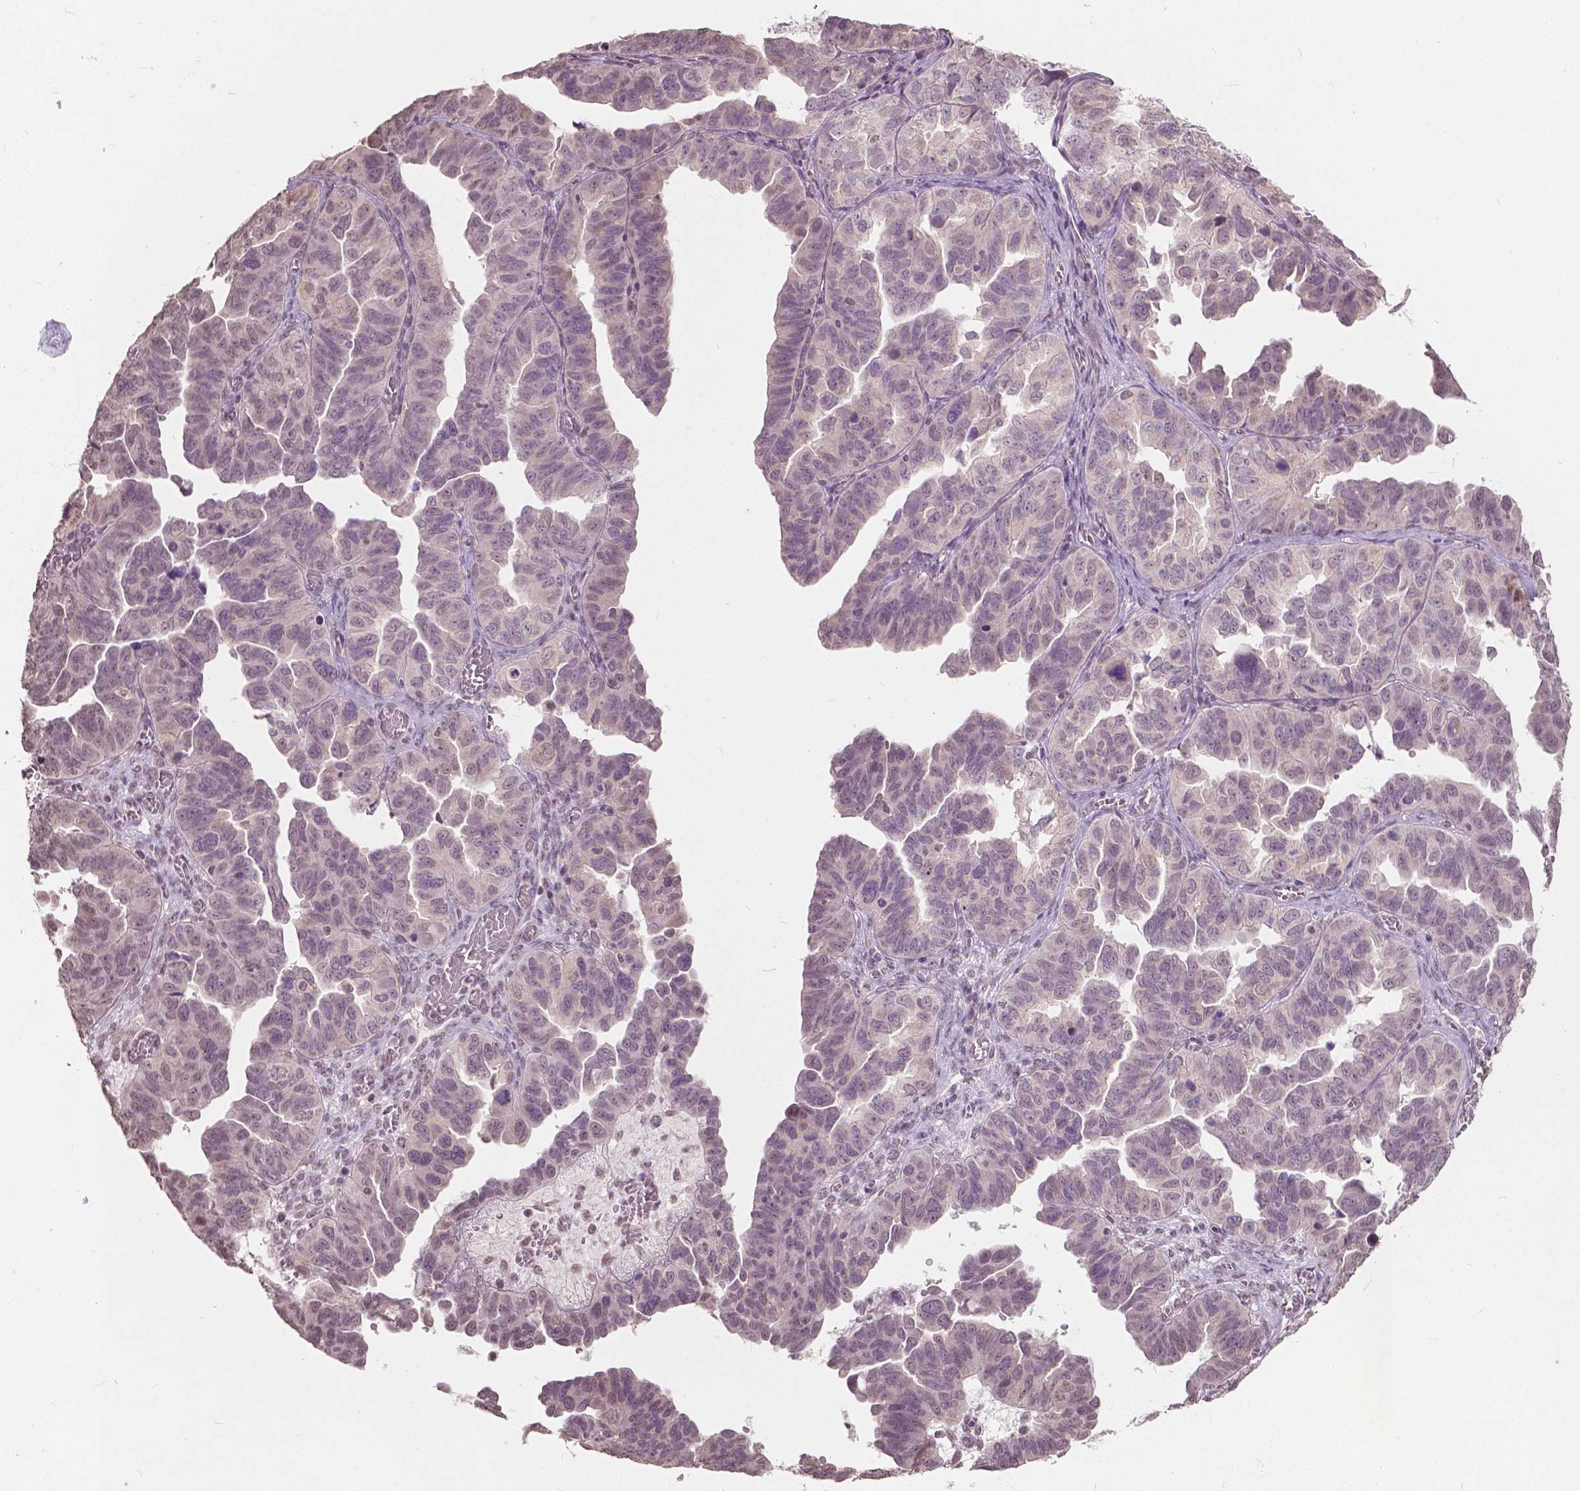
{"staining": {"intensity": "weak", "quantity": "25%-75%", "location": "nuclear"}, "tissue": "ovarian cancer", "cell_type": "Tumor cells", "image_type": "cancer", "snomed": [{"axis": "morphology", "description": "Cystadenocarcinoma, serous, NOS"}, {"axis": "topography", "description": "Ovary"}], "caption": "An image of human serous cystadenocarcinoma (ovarian) stained for a protein exhibits weak nuclear brown staining in tumor cells.", "gene": "HOXA10", "patient": {"sex": "female", "age": 64}}